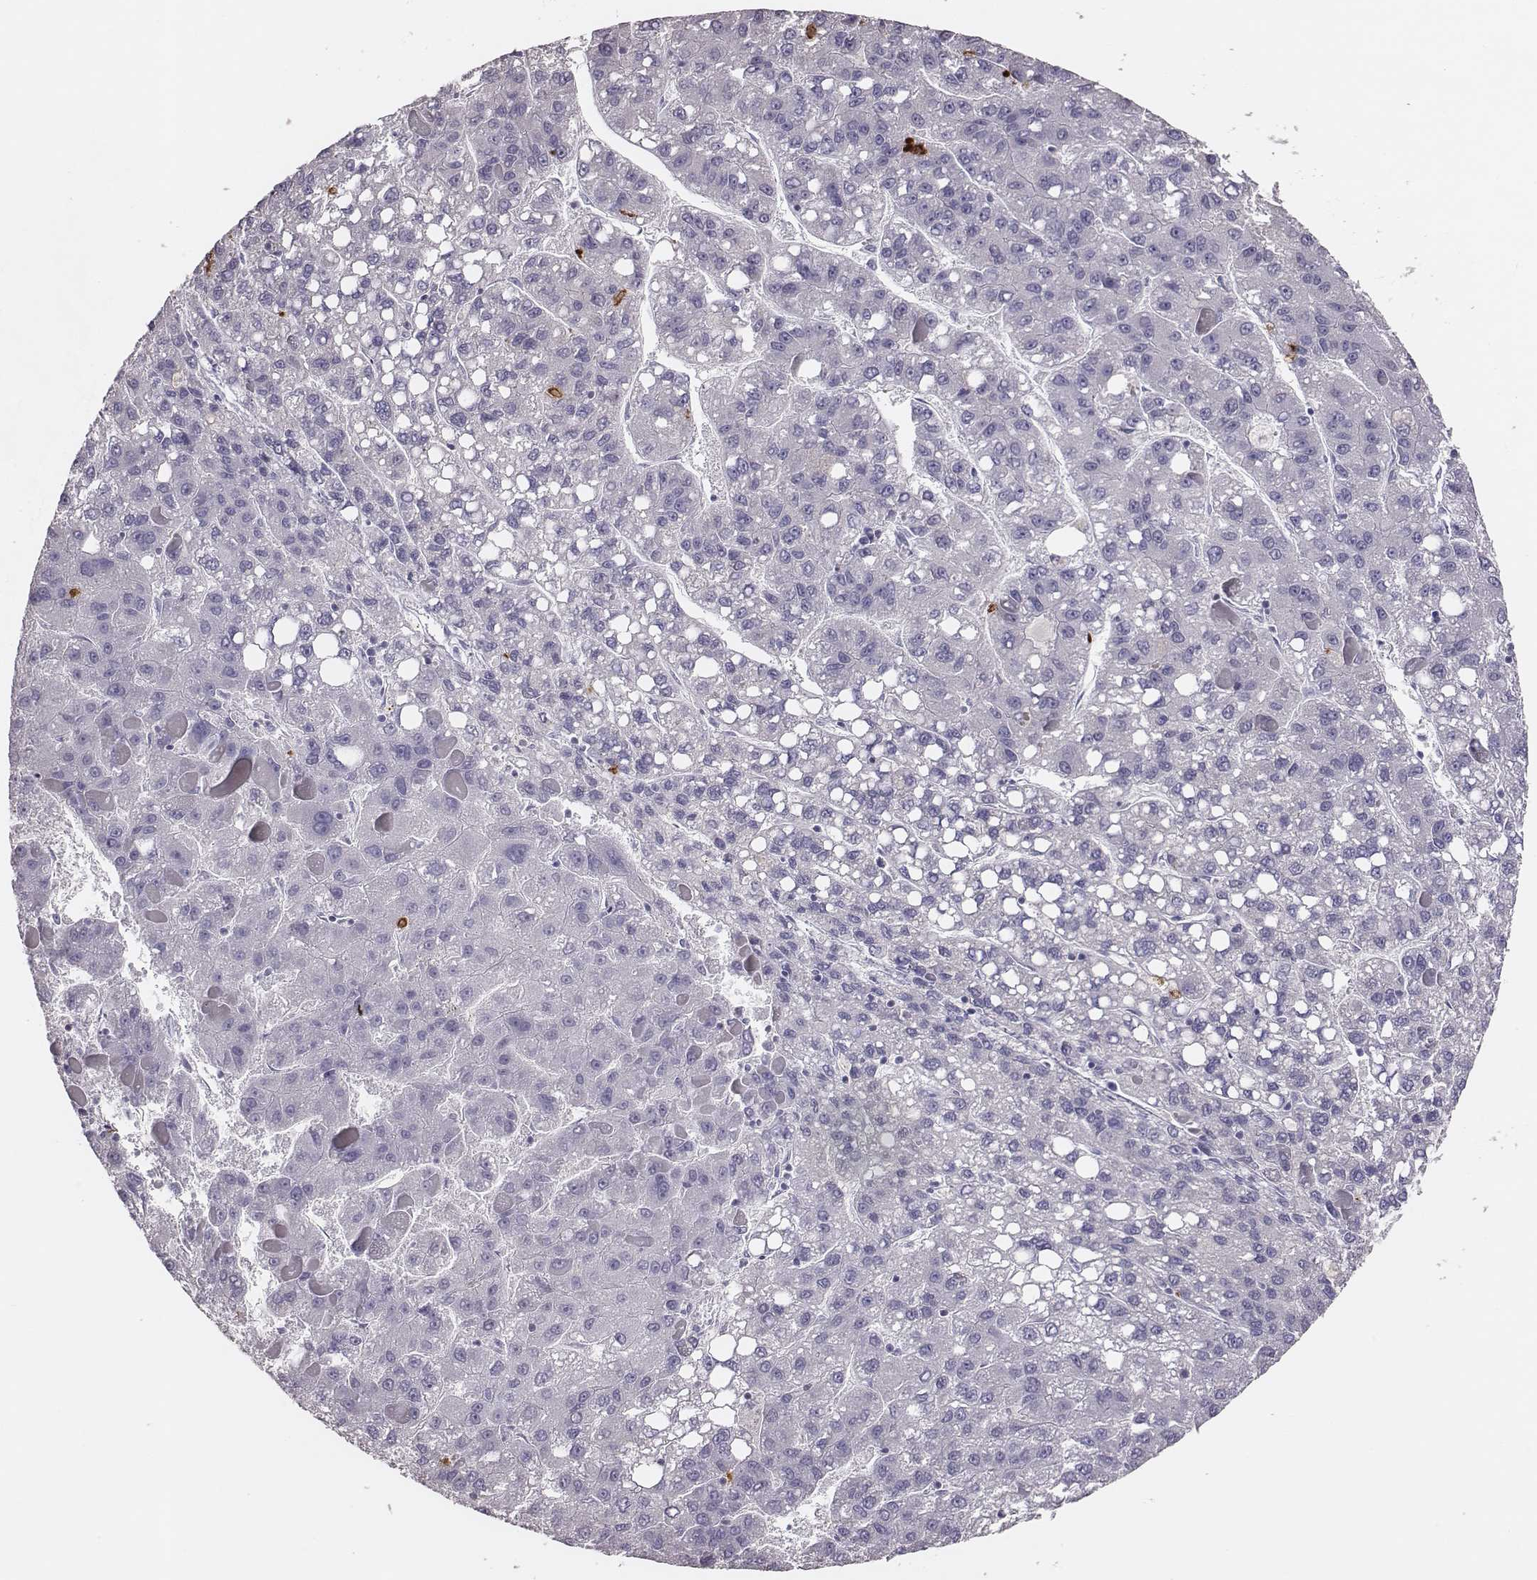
{"staining": {"intensity": "negative", "quantity": "none", "location": "none"}, "tissue": "liver cancer", "cell_type": "Tumor cells", "image_type": "cancer", "snomed": [{"axis": "morphology", "description": "Carcinoma, Hepatocellular, NOS"}, {"axis": "topography", "description": "Liver"}], "caption": "Human liver hepatocellular carcinoma stained for a protein using IHC reveals no expression in tumor cells.", "gene": "P2RY10", "patient": {"sex": "female", "age": 82}}